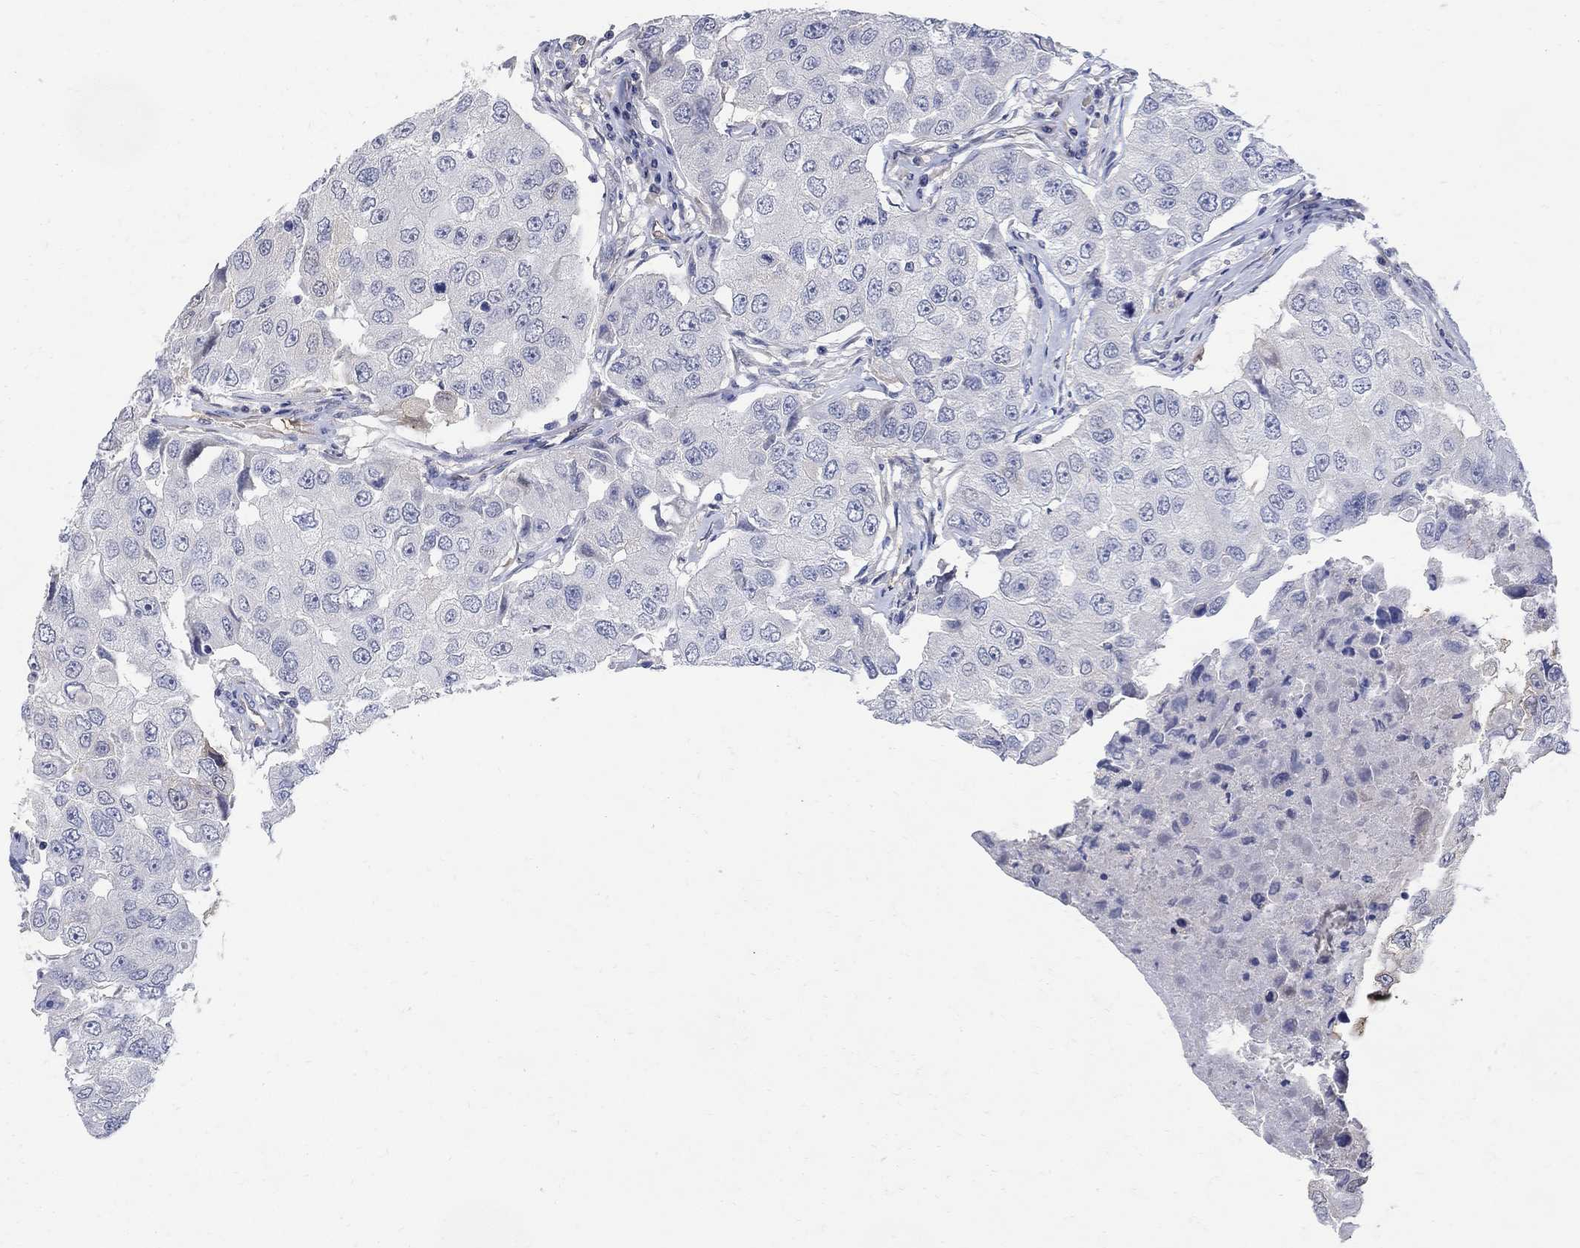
{"staining": {"intensity": "negative", "quantity": "none", "location": "none"}, "tissue": "breast cancer", "cell_type": "Tumor cells", "image_type": "cancer", "snomed": [{"axis": "morphology", "description": "Duct carcinoma"}, {"axis": "topography", "description": "Breast"}], "caption": "Tumor cells are negative for protein expression in human intraductal carcinoma (breast).", "gene": "TGM2", "patient": {"sex": "female", "age": 27}}